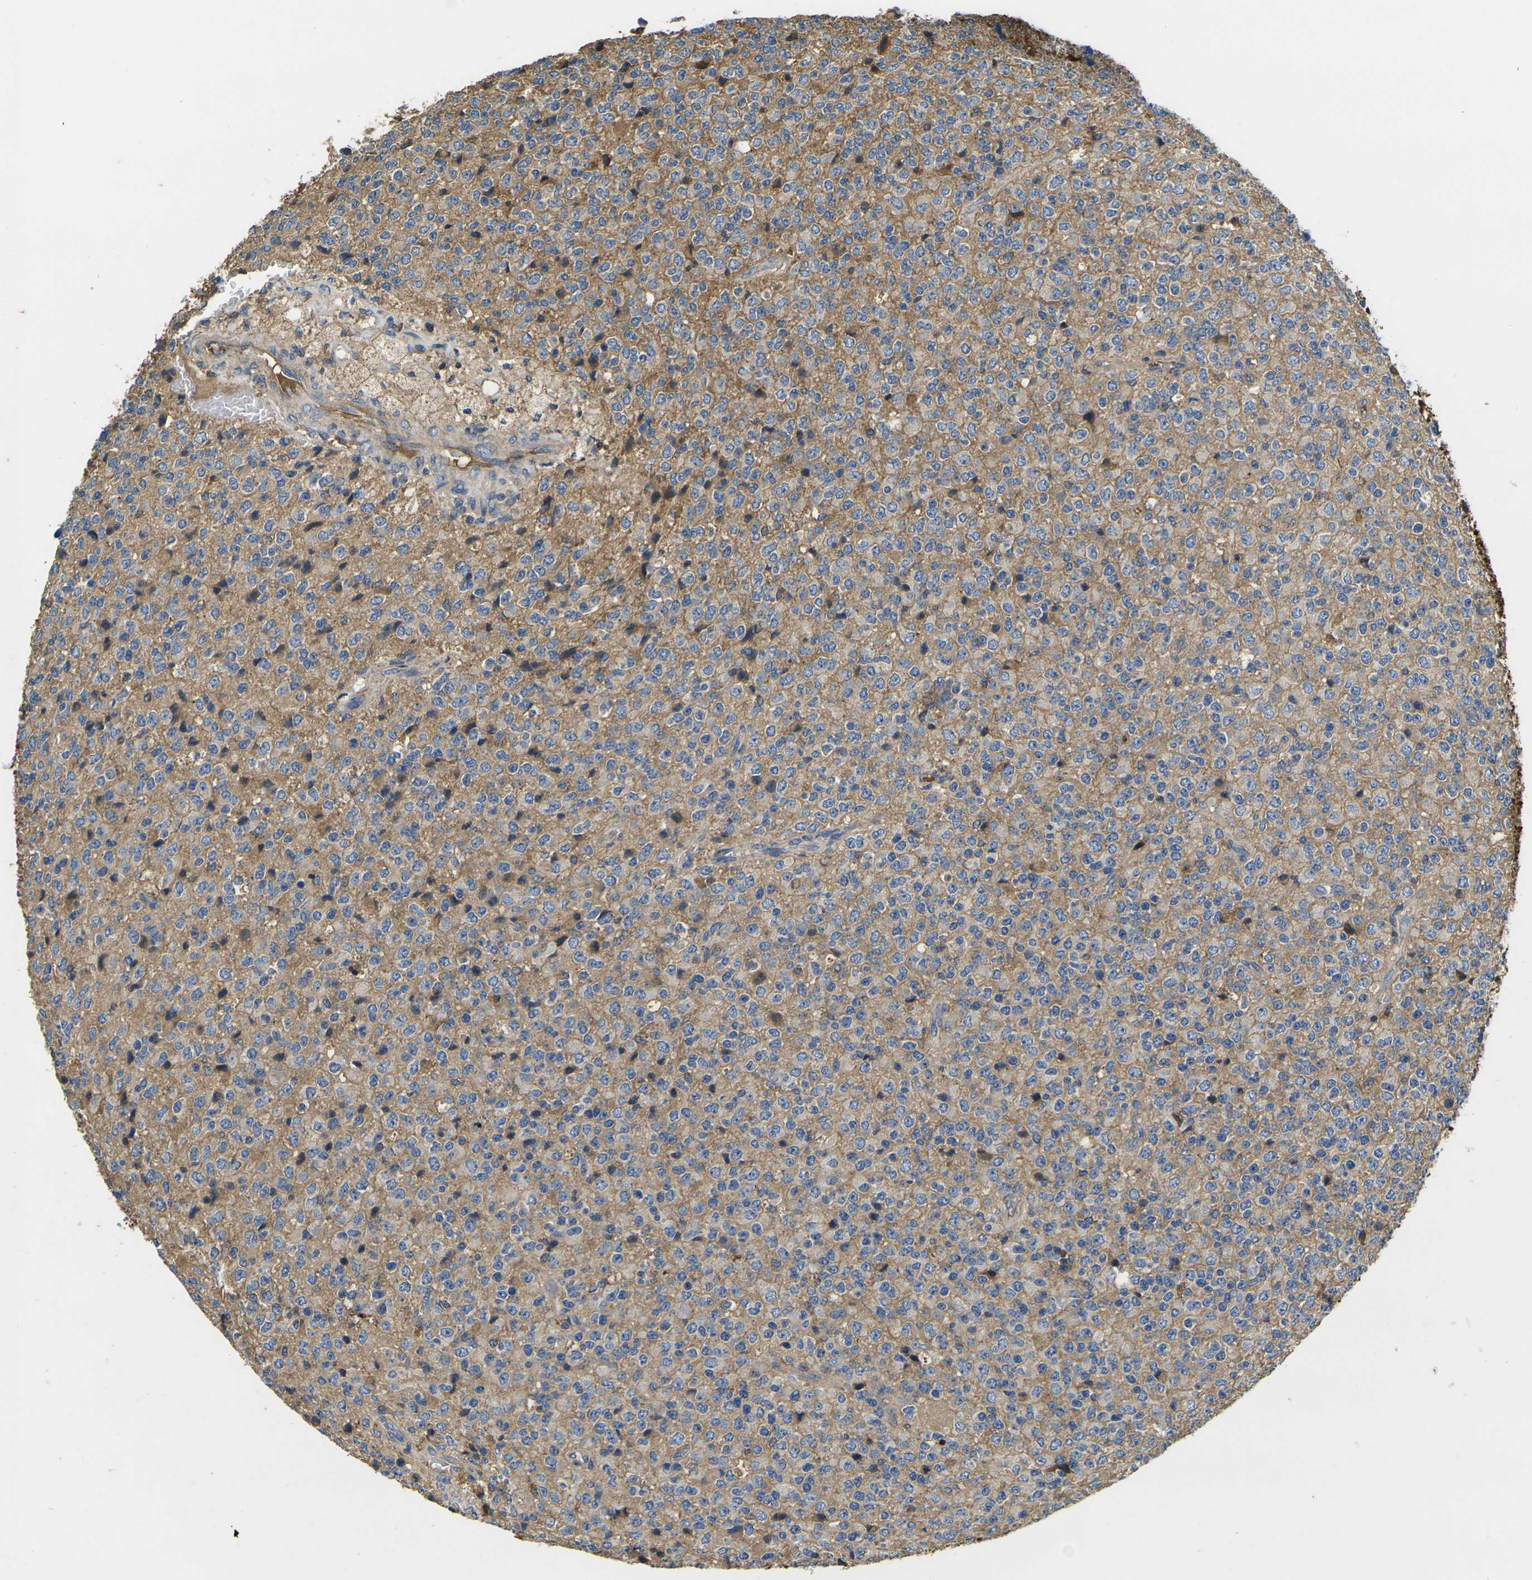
{"staining": {"intensity": "moderate", "quantity": "<25%", "location": "cytoplasmic/membranous"}, "tissue": "glioma", "cell_type": "Tumor cells", "image_type": "cancer", "snomed": [{"axis": "morphology", "description": "Glioma, malignant, High grade"}, {"axis": "topography", "description": "pancreas cauda"}], "caption": "High-grade glioma (malignant) stained with DAB IHC reveals low levels of moderate cytoplasmic/membranous expression in approximately <25% of tumor cells.", "gene": "HSPG2", "patient": {"sex": "male", "age": 60}}